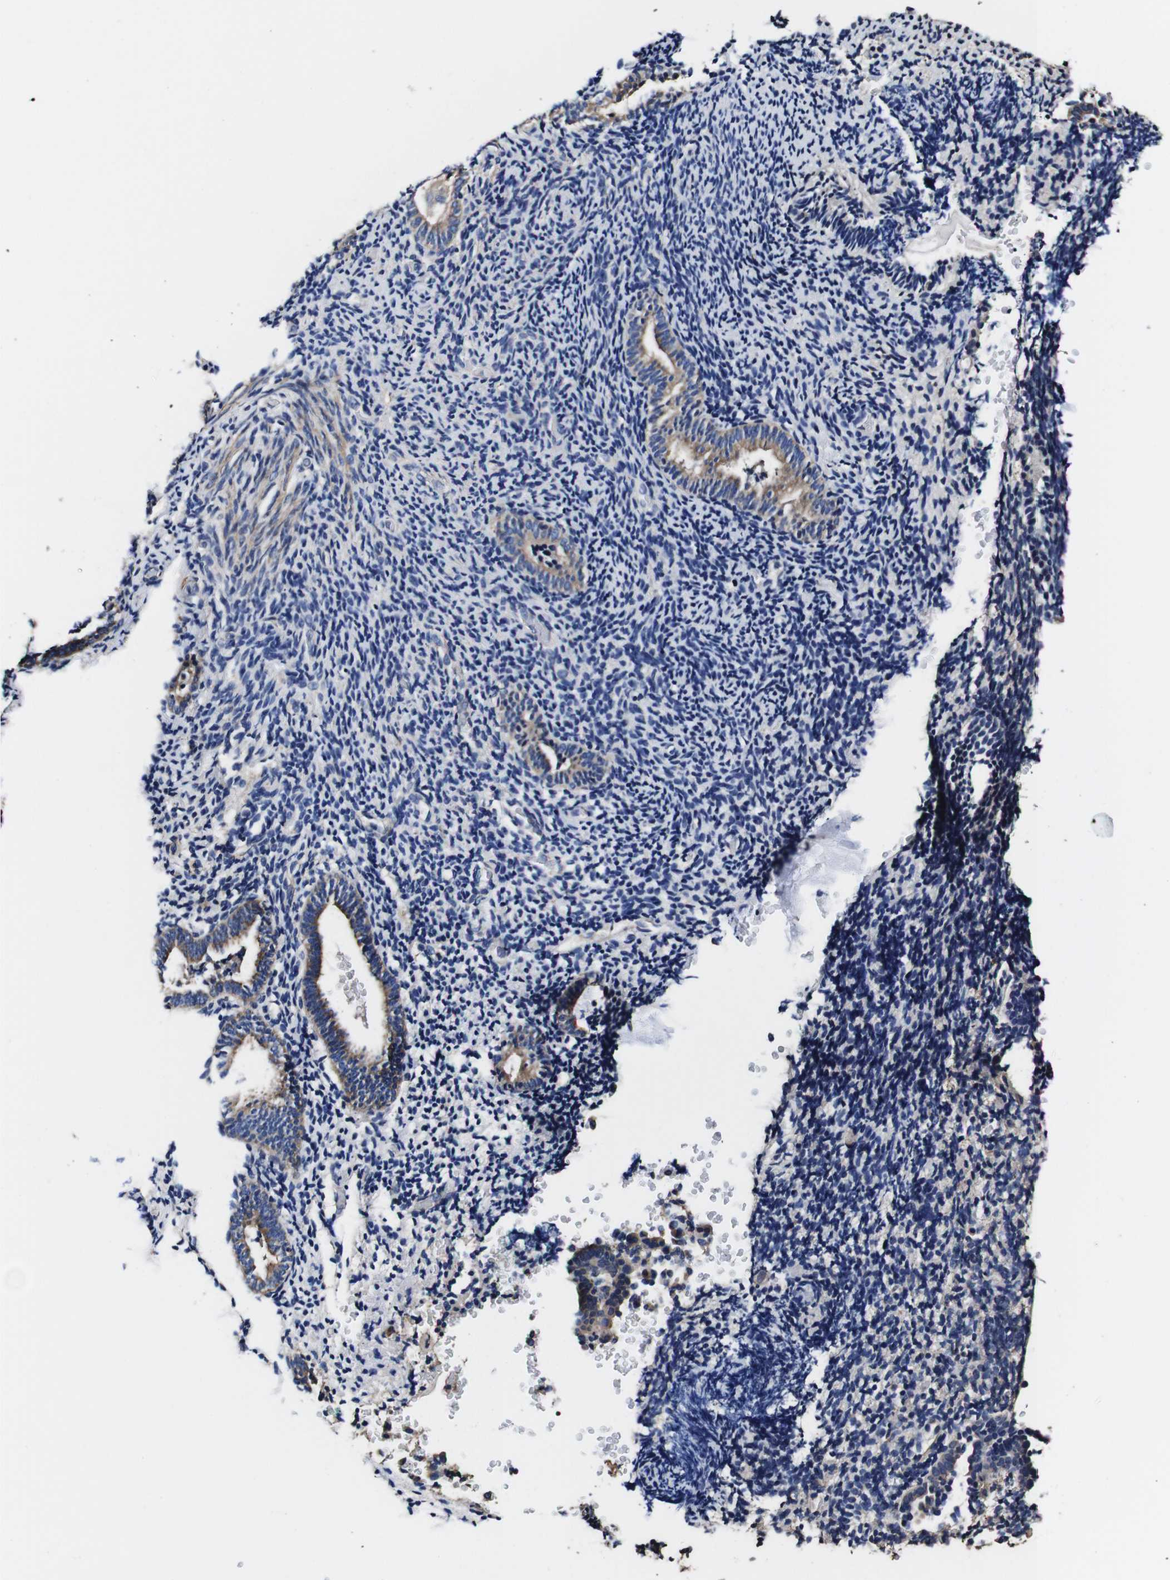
{"staining": {"intensity": "negative", "quantity": "none", "location": "none"}, "tissue": "endometrium", "cell_type": "Cells in endometrial stroma", "image_type": "normal", "snomed": [{"axis": "morphology", "description": "Normal tissue, NOS"}, {"axis": "topography", "description": "Endometrium"}], "caption": "This is an IHC image of normal endometrium. There is no staining in cells in endometrial stroma.", "gene": "PDCD6IP", "patient": {"sex": "female", "age": 51}}